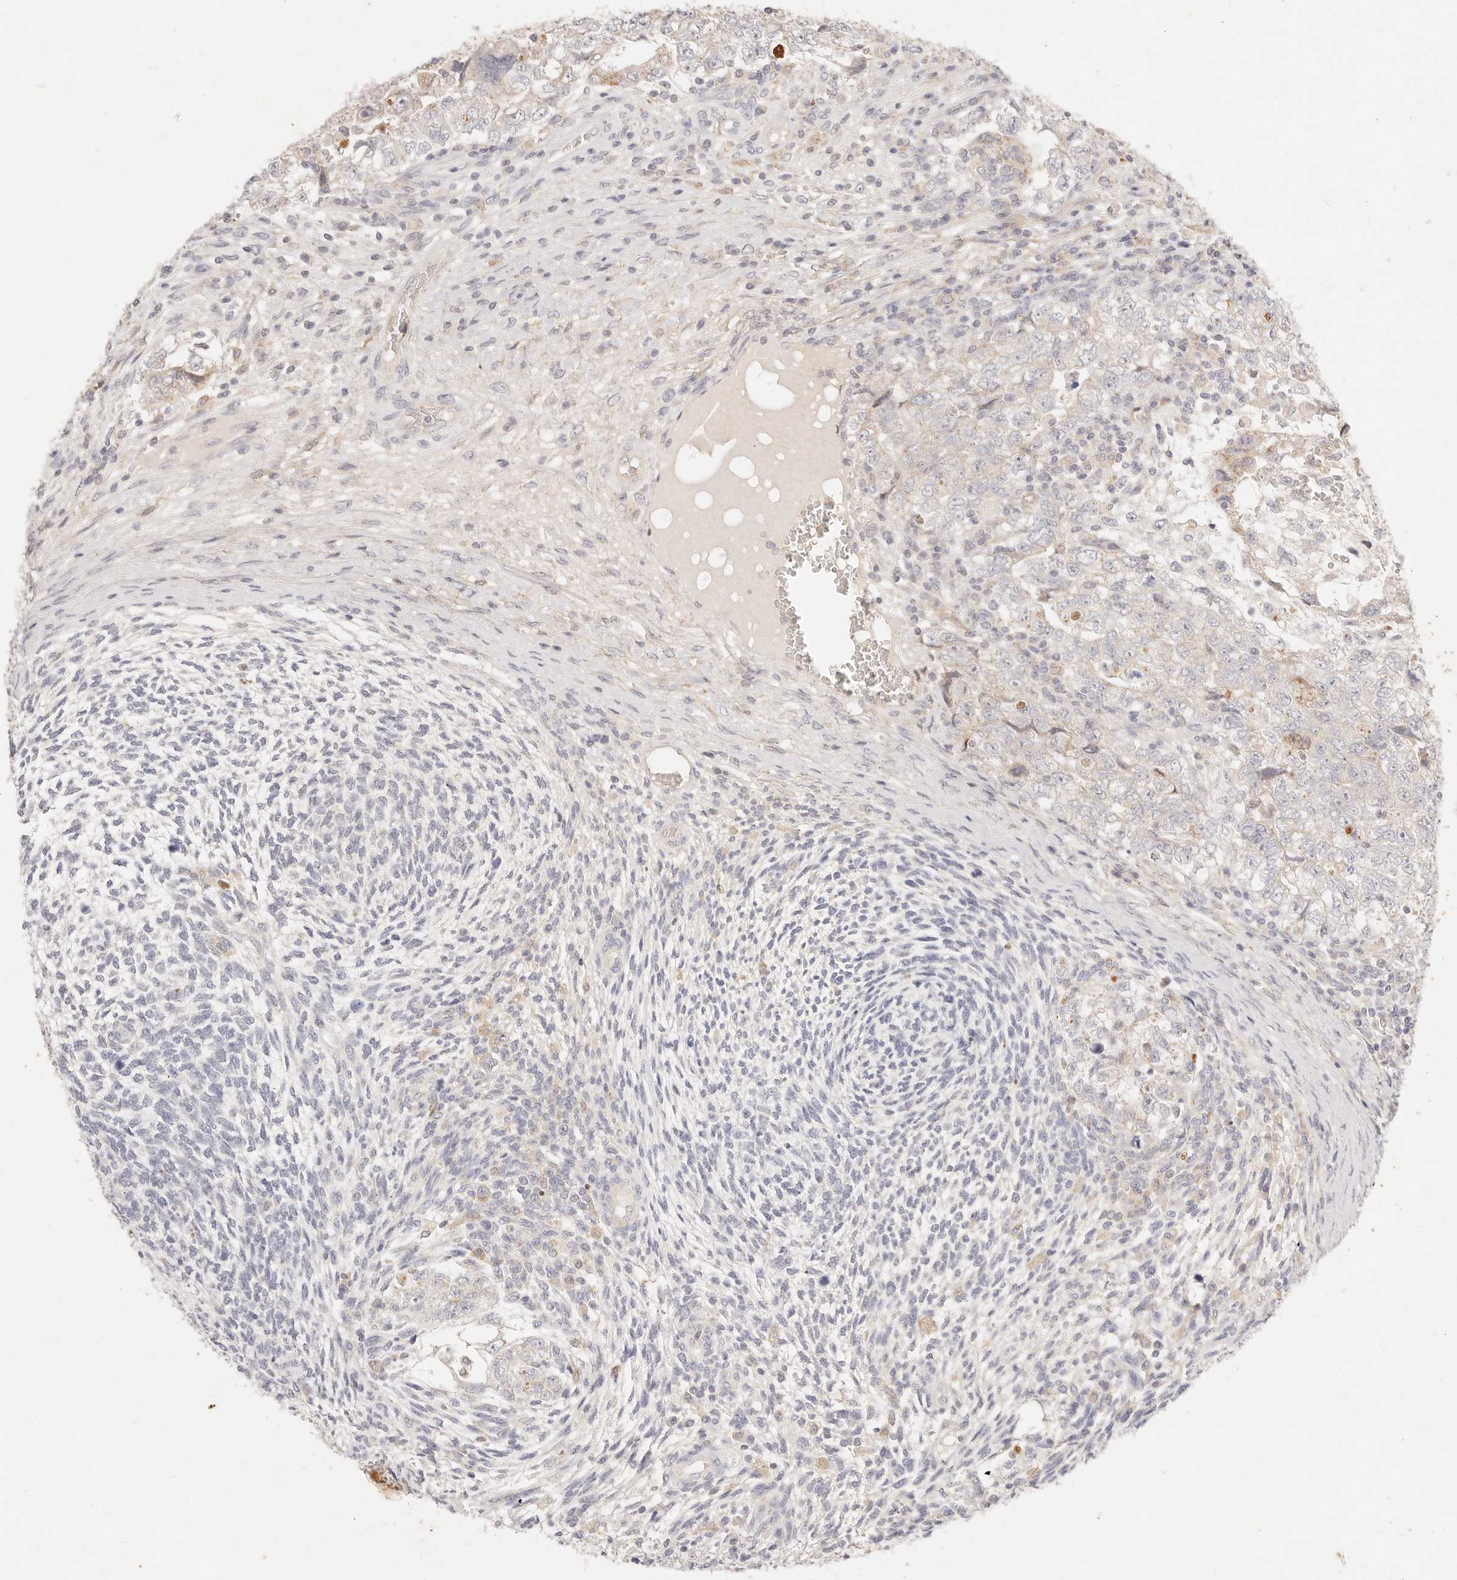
{"staining": {"intensity": "negative", "quantity": "none", "location": "none"}, "tissue": "testis cancer", "cell_type": "Tumor cells", "image_type": "cancer", "snomed": [{"axis": "morphology", "description": "Carcinoma, Embryonal, NOS"}, {"axis": "topography", "description": "Testis"}], "caption": "A high-resolution histopathology image shows immunohistochemistry (IHC) staining of embryonal carcinoma (testis), which reveals no significant staining in tumor cells. (Stains: DAB (3,3'-diaminobenzidine) immunohistochemistry with hematoxylin counter stain, Microscopy: brightfield microscopy at high magnification).", "gene": "ACOX1", "patient": {"sex": "male", "age": 37}}